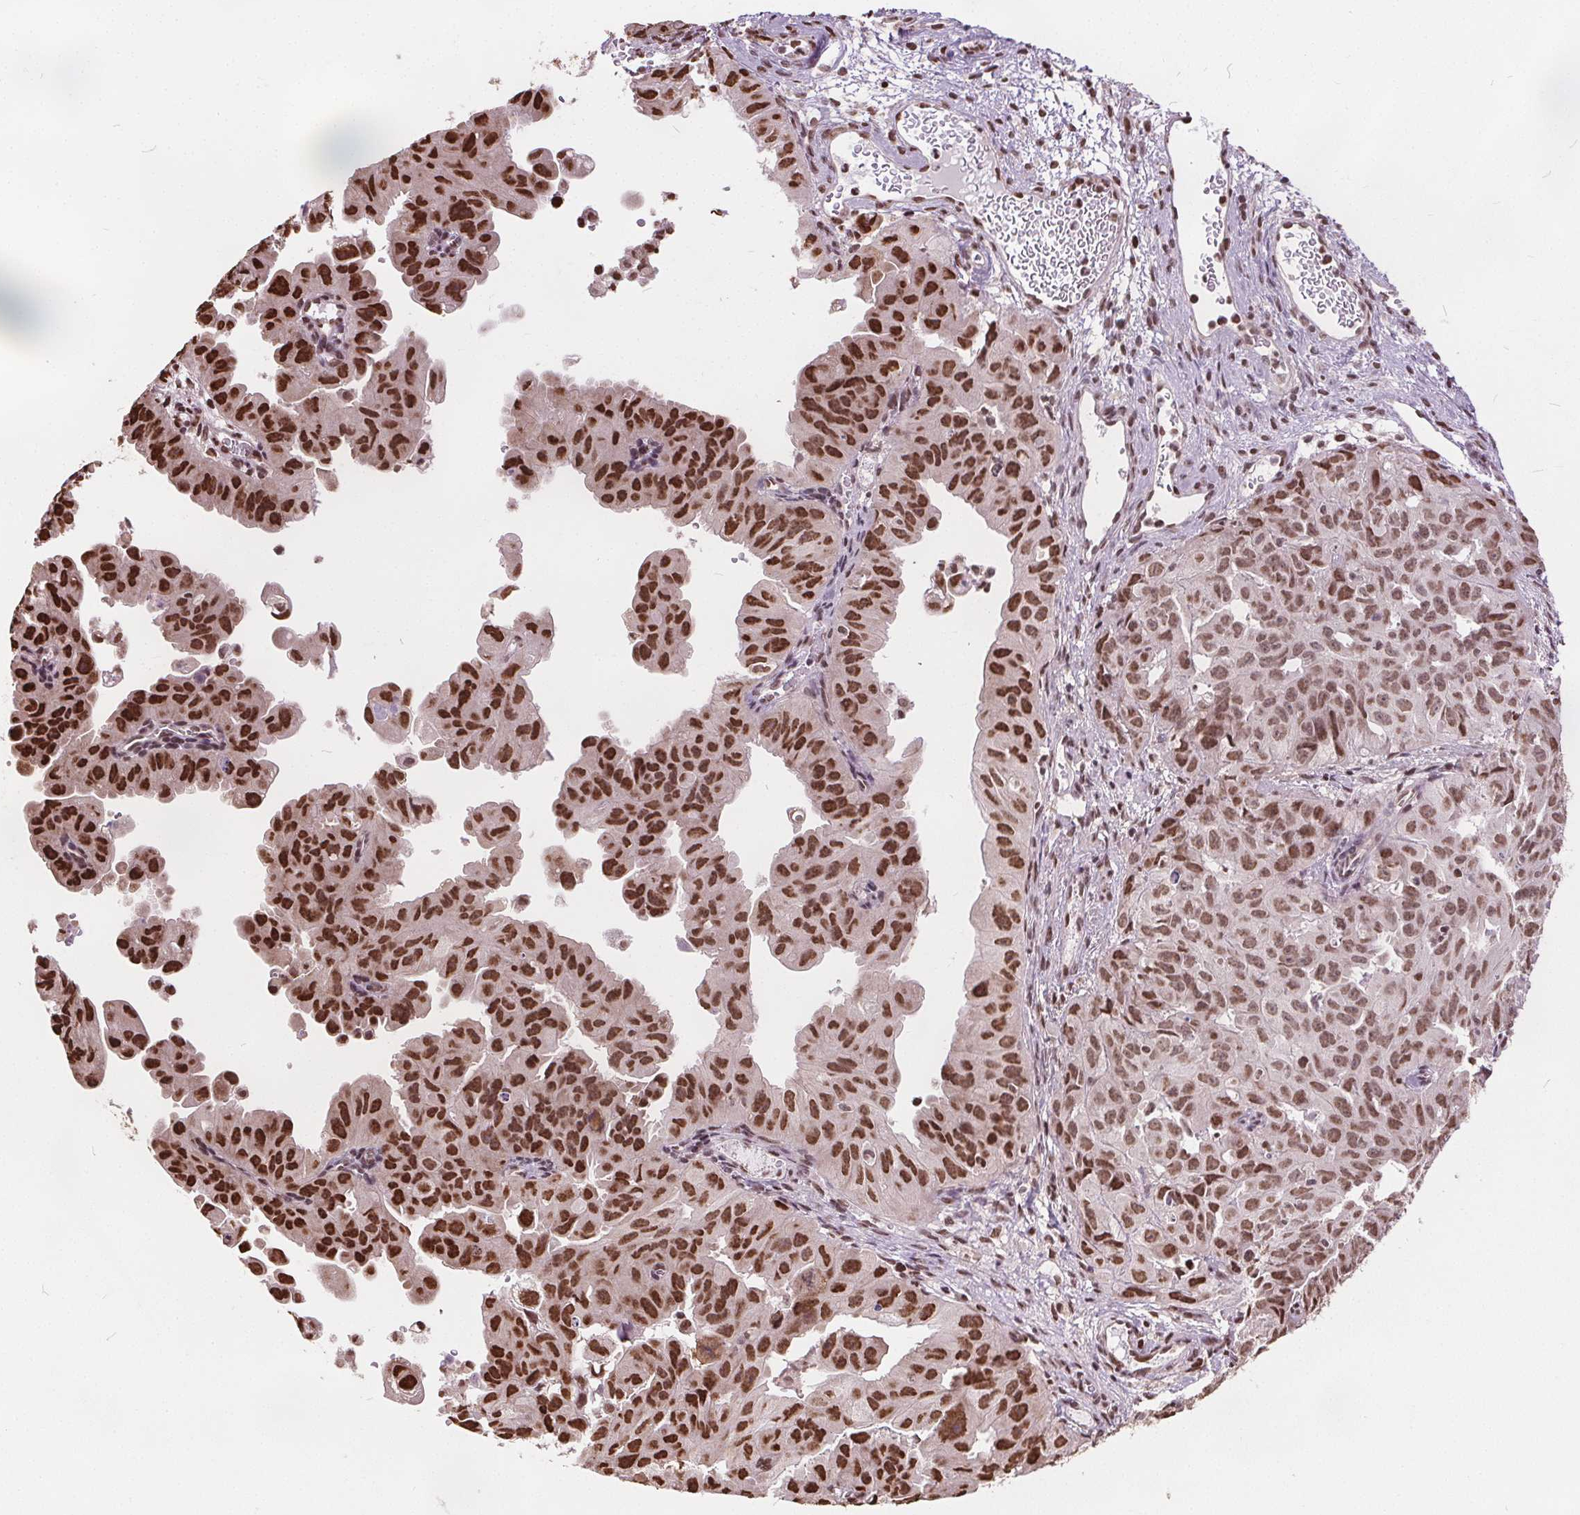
{"staining": {"intensity": "strong", "quantity": ">75%", "location": "nuclear"}, "tissue": "ovarian cancer", "cell_type": "Tumor cells", "image_type": "cancer", "snomed": [{"axis": "morphology", "description": "Carcinoma, endometroid"}, {"axis": "topography", "description": "Ovary"}], "caption": "Immunohistochemistry (IHC) staining of endometroid carcinoma (ovarian), which reveals high levels of strong nuclear staining in approximately >75% of tumor cells indicating strong nuclear protein positivity. The staining was performed using DAB (brown) for protein detection and nuclei were counterstained in hematoxylin (blue).", "gene": "ISLR2", "patient": {"sex": "female", "age": 85}}